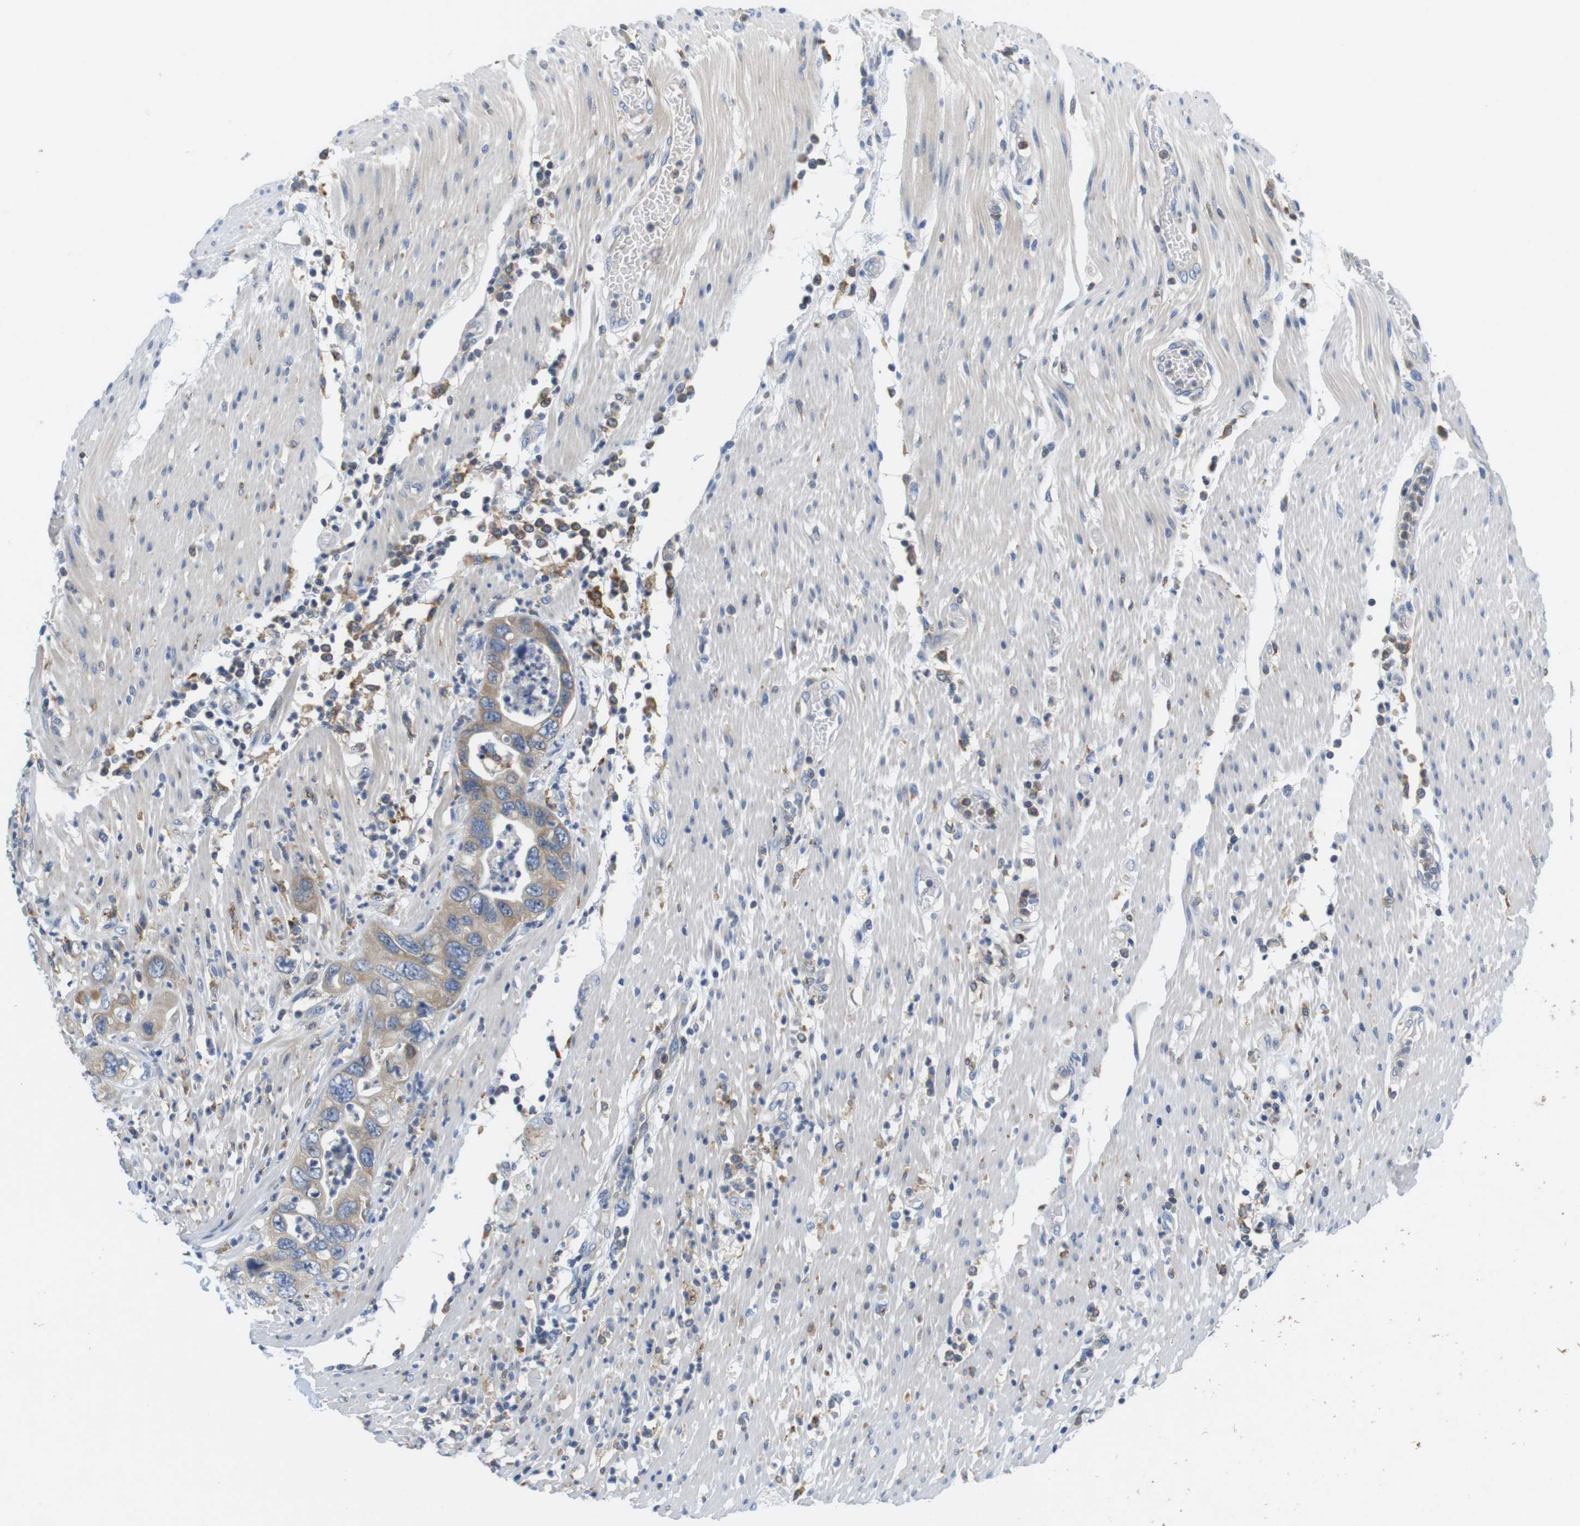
{"staining": {"intensity": "weak", "quantity": ">75%", "location": "cytoplasmic/membranous"}, "tissue": "pancreatic cancer", "cell_type": "Tumor cells", "image_type": "cancer", "snomed": [{"axis": "morphology", "description": "Adenocarcinoma, NOS"}, {"axis": "topography", "description": "Pancreas"}], "caption": "Immunohistochemical staining of human adenocarcinoma (pancreatic) demonstrates low levels of weak cytoplasmic/membranous expression in about >75% of tumor cells.", "gene": "CNGA2", "patient": {"sex": "female", "age": 71}}